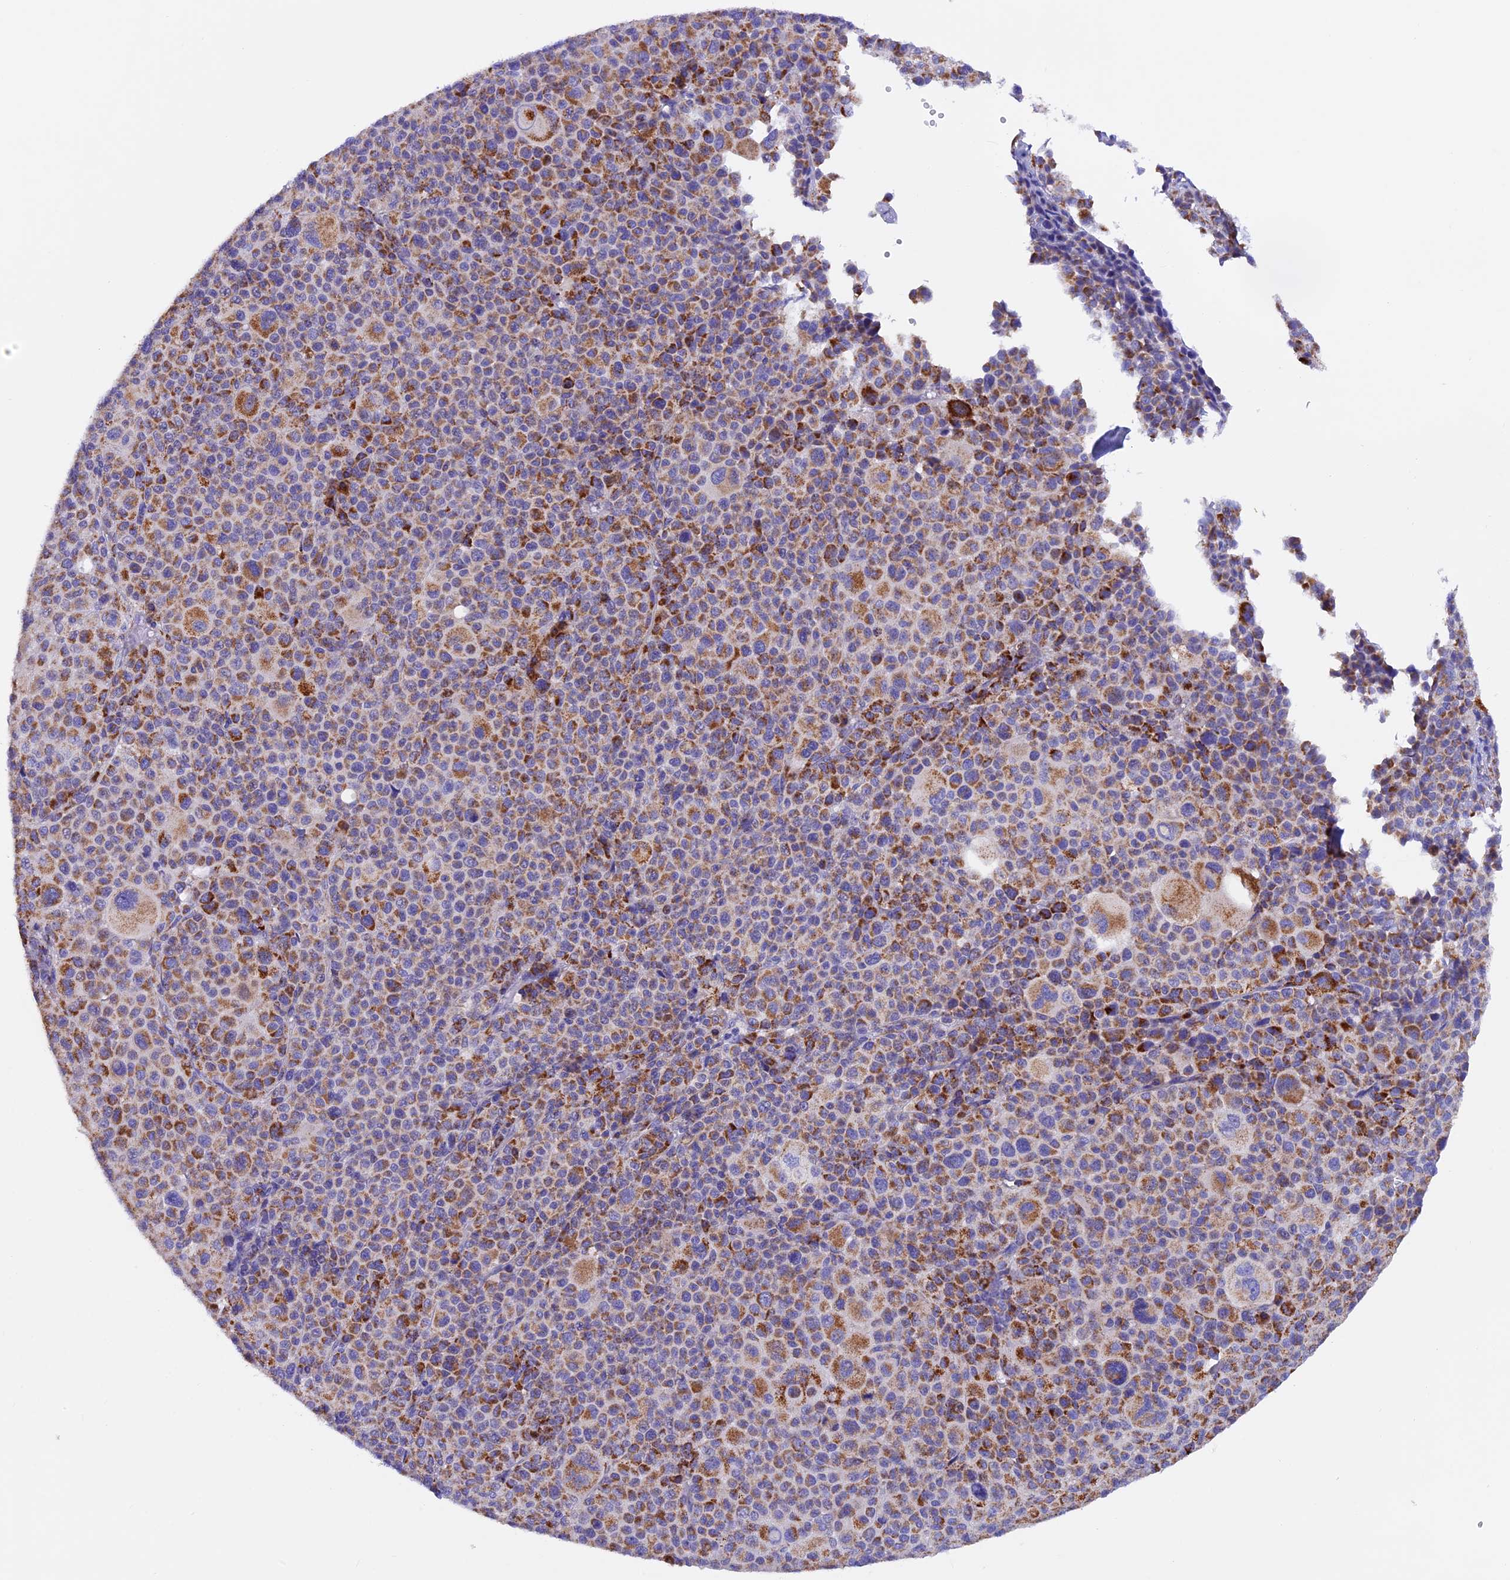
{"staining": {"intensity": "moderate", "quantity": "25%-75%", "location": "cytoplasmic/membranous"}, "tissue": "melanoma", "cell_type": "Tumor cells", "image_type": "cancer", "snomed": [{"axis": "morphology", "description": "Malignant melanoma, Metastatic site"}, {"axis": "topography", "description": "Skin"}], "caption": "Immunohistochemical staining of melanoma displays medium levels of moderate cytoplasmic/membranous expression in about 25%-75% of tumor cells. Using DAB (3,3'-diaminobenzidine) (brown) and hematoxylin (blue) stains, captured at high magnification using brightfield microscopy.", "gene": "SLC8B1", "patient": {"sex": "female", "age": 74}}